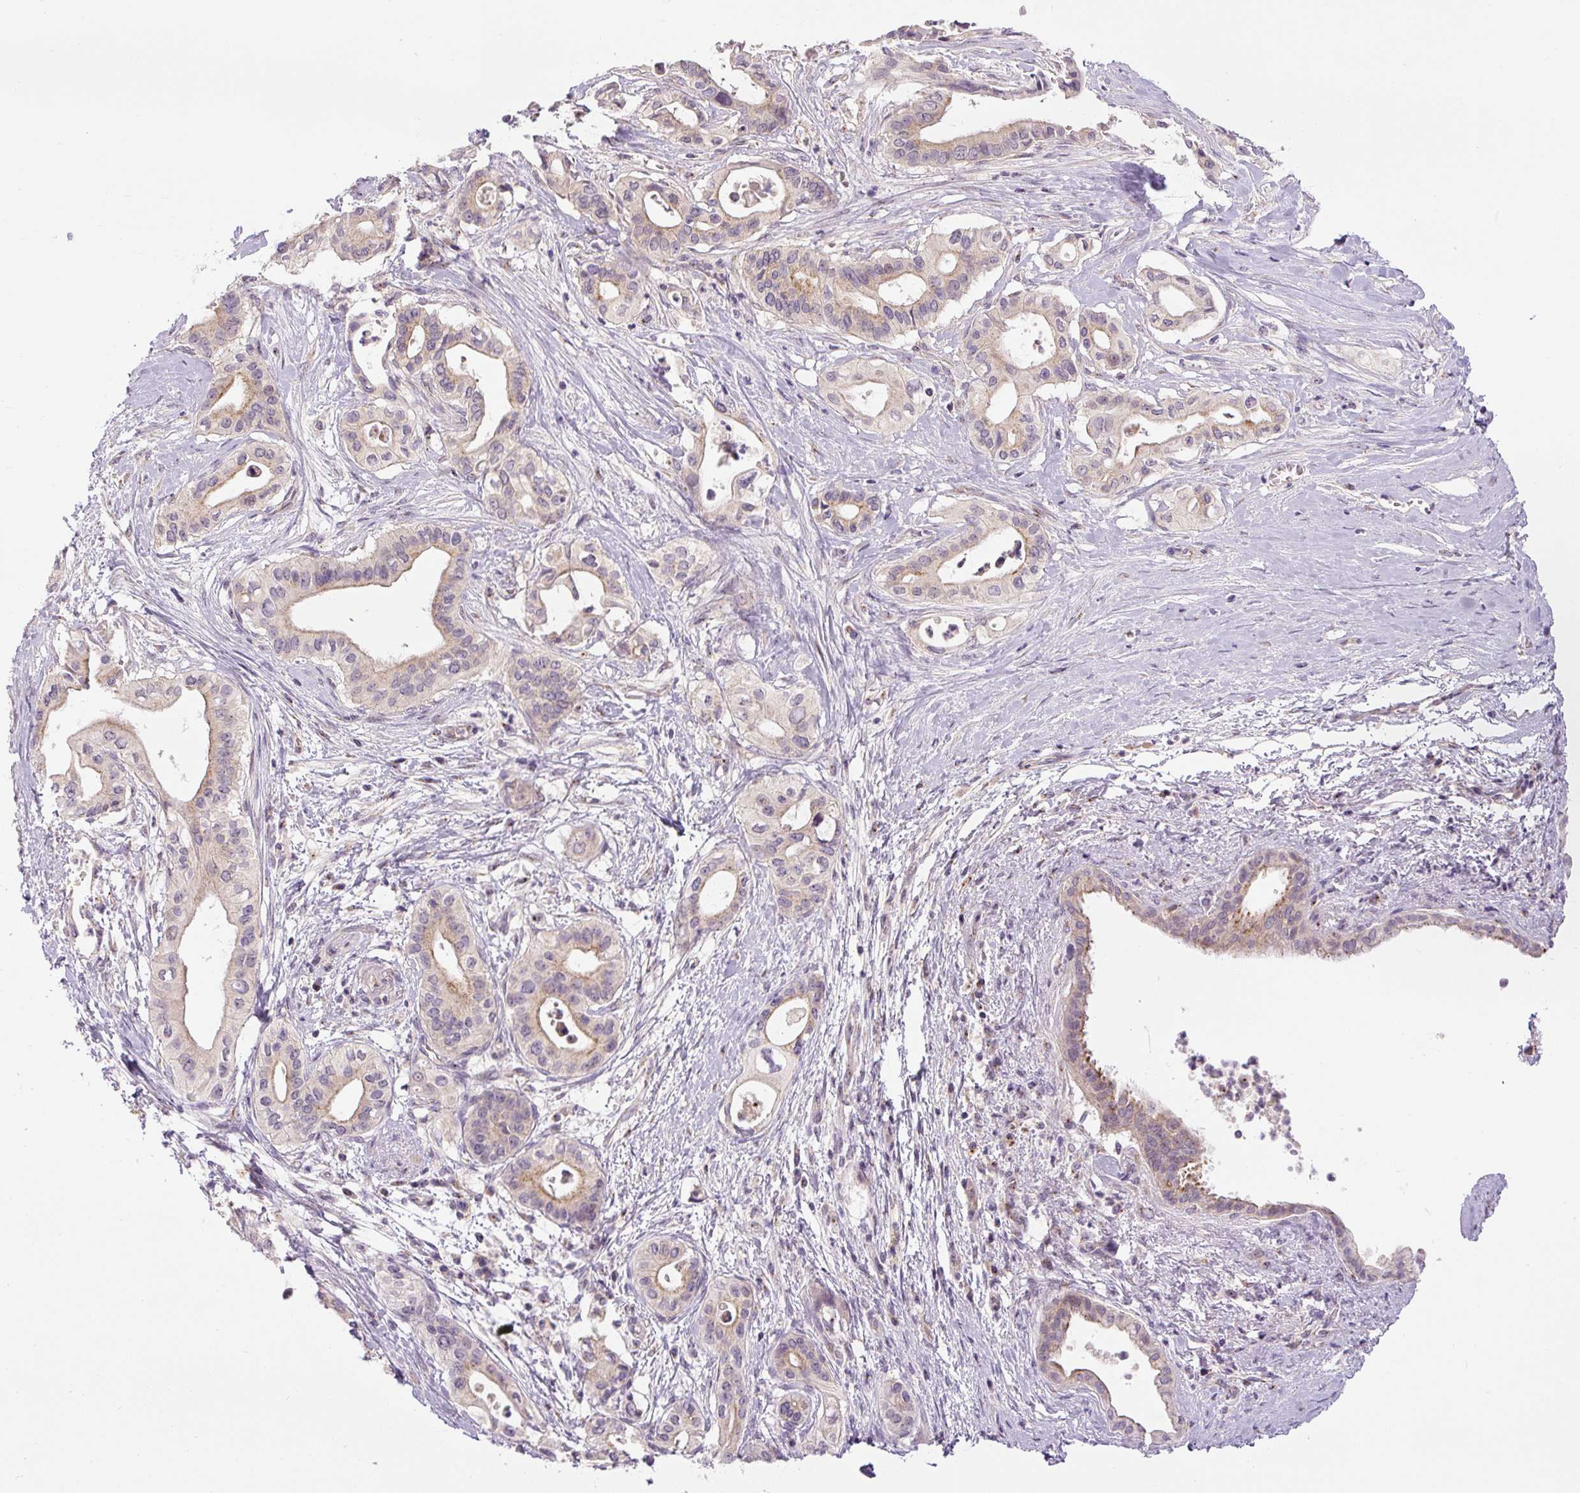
{"staining": {"intensity": "weak", "quantity": "25%-75%", "location": "cytoplasmic/membranous"}, "tissue": "pancreatic cancer", "cell_type": "Tumor cells", "image_type": "cancer", "snomed": [{"axis": "morphology", "description": "Adenocarcinoma, NOS"}, {"axis": "topography", "description": "Pancreas"}], "caption": "Protein expression analysis of human adenocarcinoma (pancreatic) reveals weak cytoplasmic/membranous positivity in approximately 25%-75% of tumor cells.", "gene": "PCM1", "patient": {"sex": "female", "age": 77}}